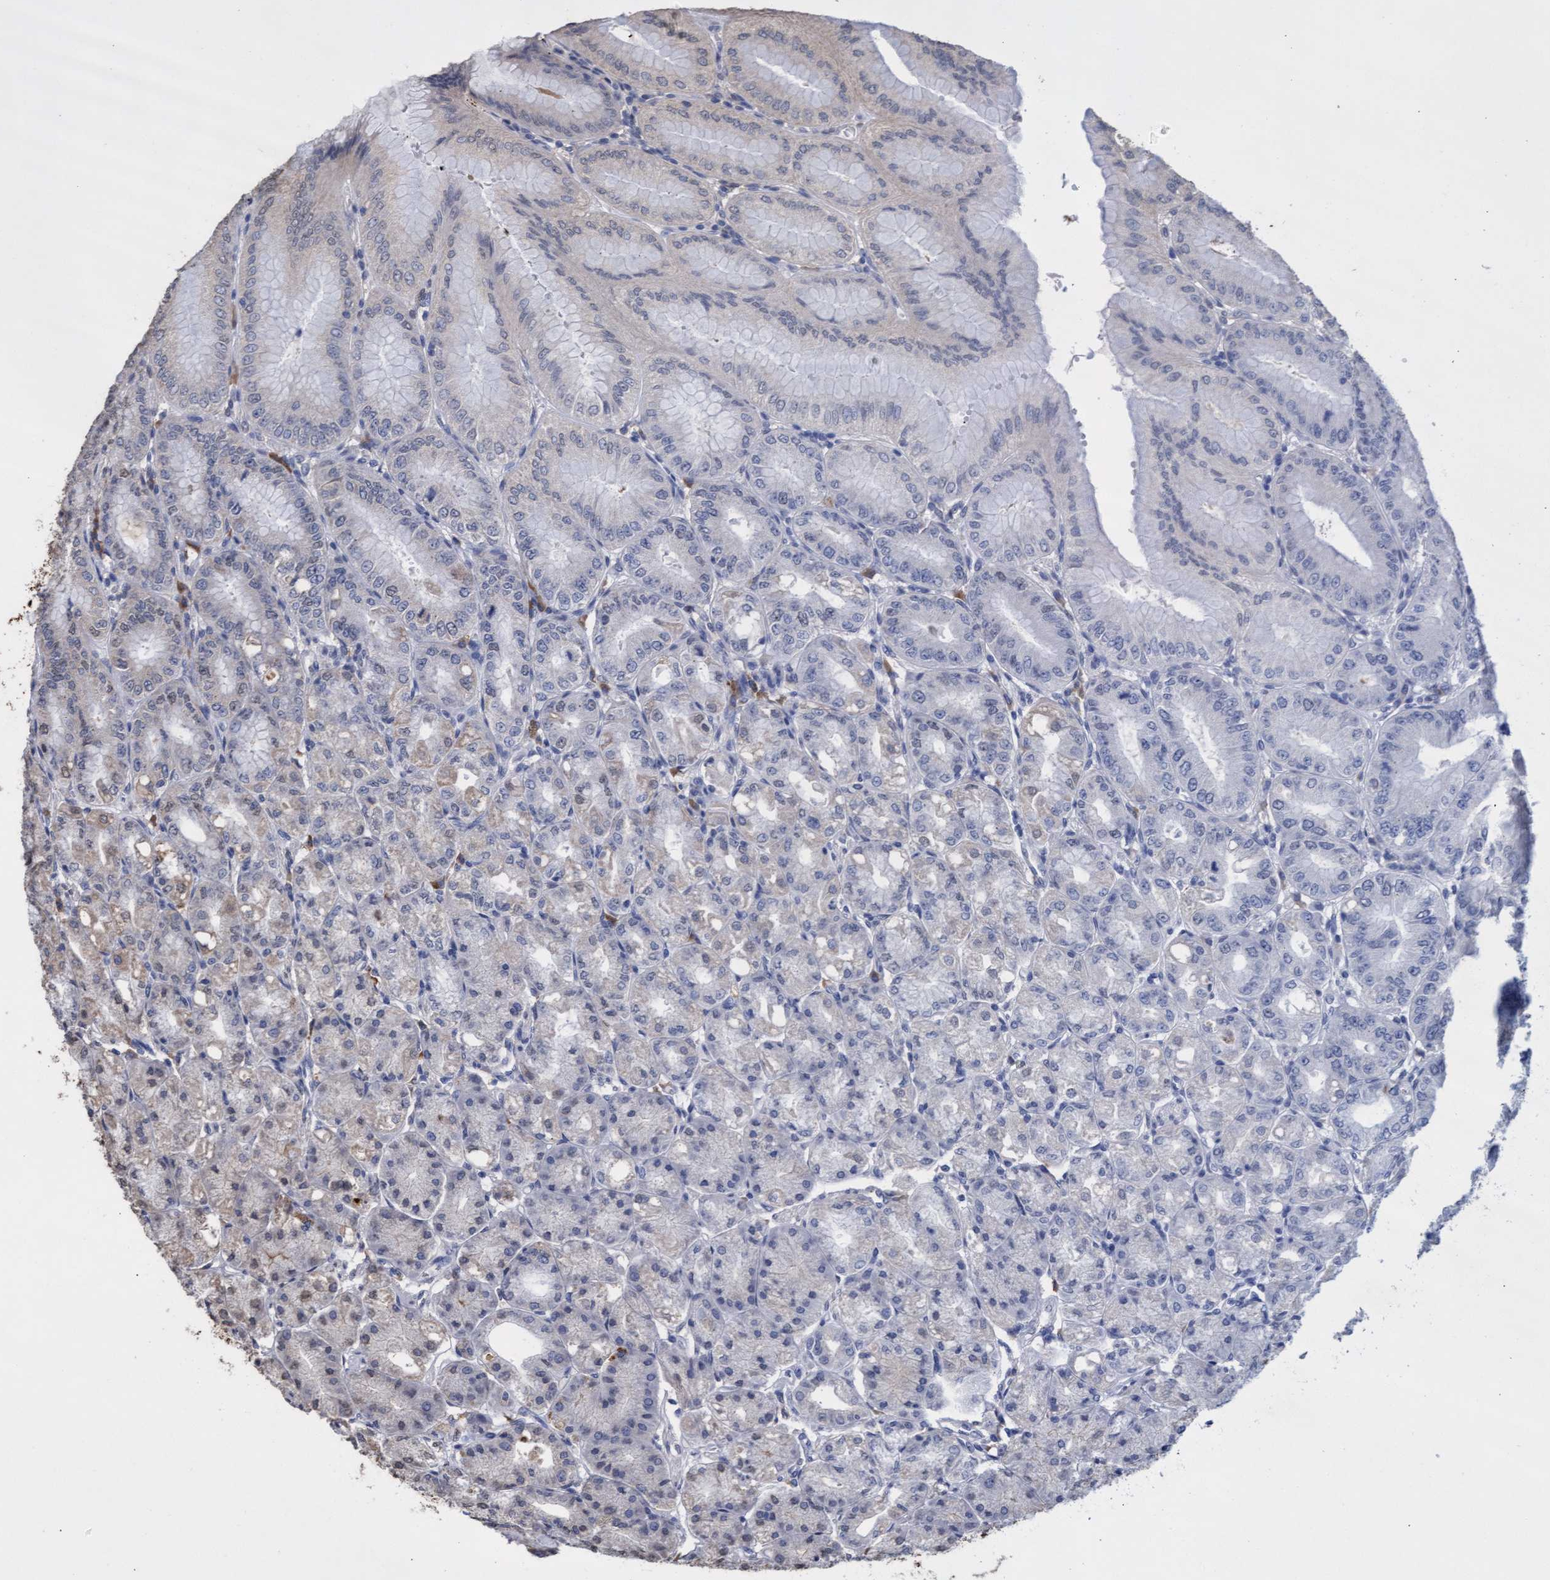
{"staining": {"intensity": "negative", "quantity": "none", "location": "none"}, "tissue": "stomach", "cell_type": "Glandular cells", "image_type": "normal", "snomed": [{"axis": "morphology", "description": "Normal tissue, NOS"}, {"axis": "topography", "description": "Stomach, lower"}], "caption": "Immunohistochemistry micrograph of unremarkable human stomach stained for a protein (brown), which demonstrates no expression in glandular cells.", "gene": "GPR39", "patient": {"sex": "male", "age": 71}}